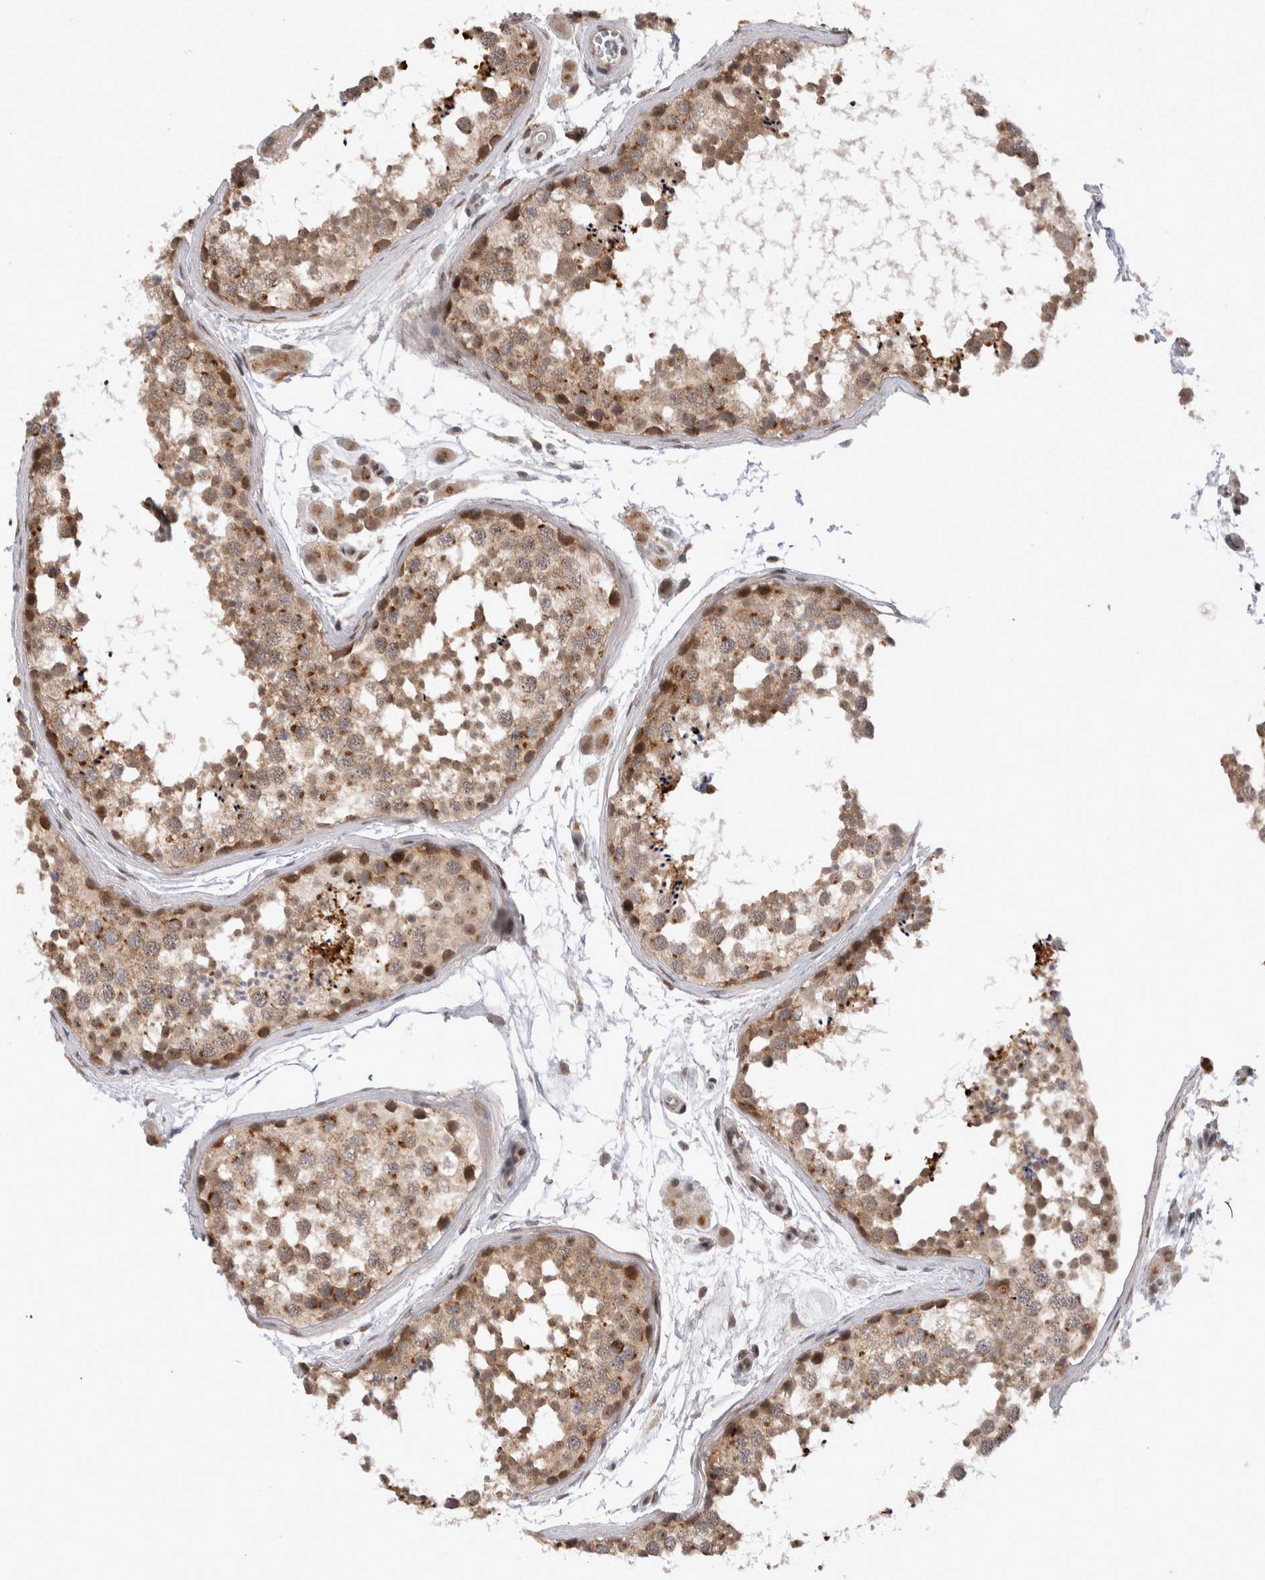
{"staining": {"intensity": "moderate", "quantity": ">75%", "location": "cytoplasmic/membranous,nuclear"}, "tissue": "testis", "cell_type": "Cells in seminiferous ducts", "image_type": "normal", "snomed": [{"axis": "morphology", "description": "Normal tissue, NOS"}, {"axis": "topography", "description": "Testis"}], "caption": "Immunohistochemical staining of unremarkable testis displays medium levels of moderate cytoplasmic/membranous,nuclear expression in about >75% of cells in seminiferous ducts.", "gene": "TMEM65", "patient": {"sex": "male", "age": 56}}